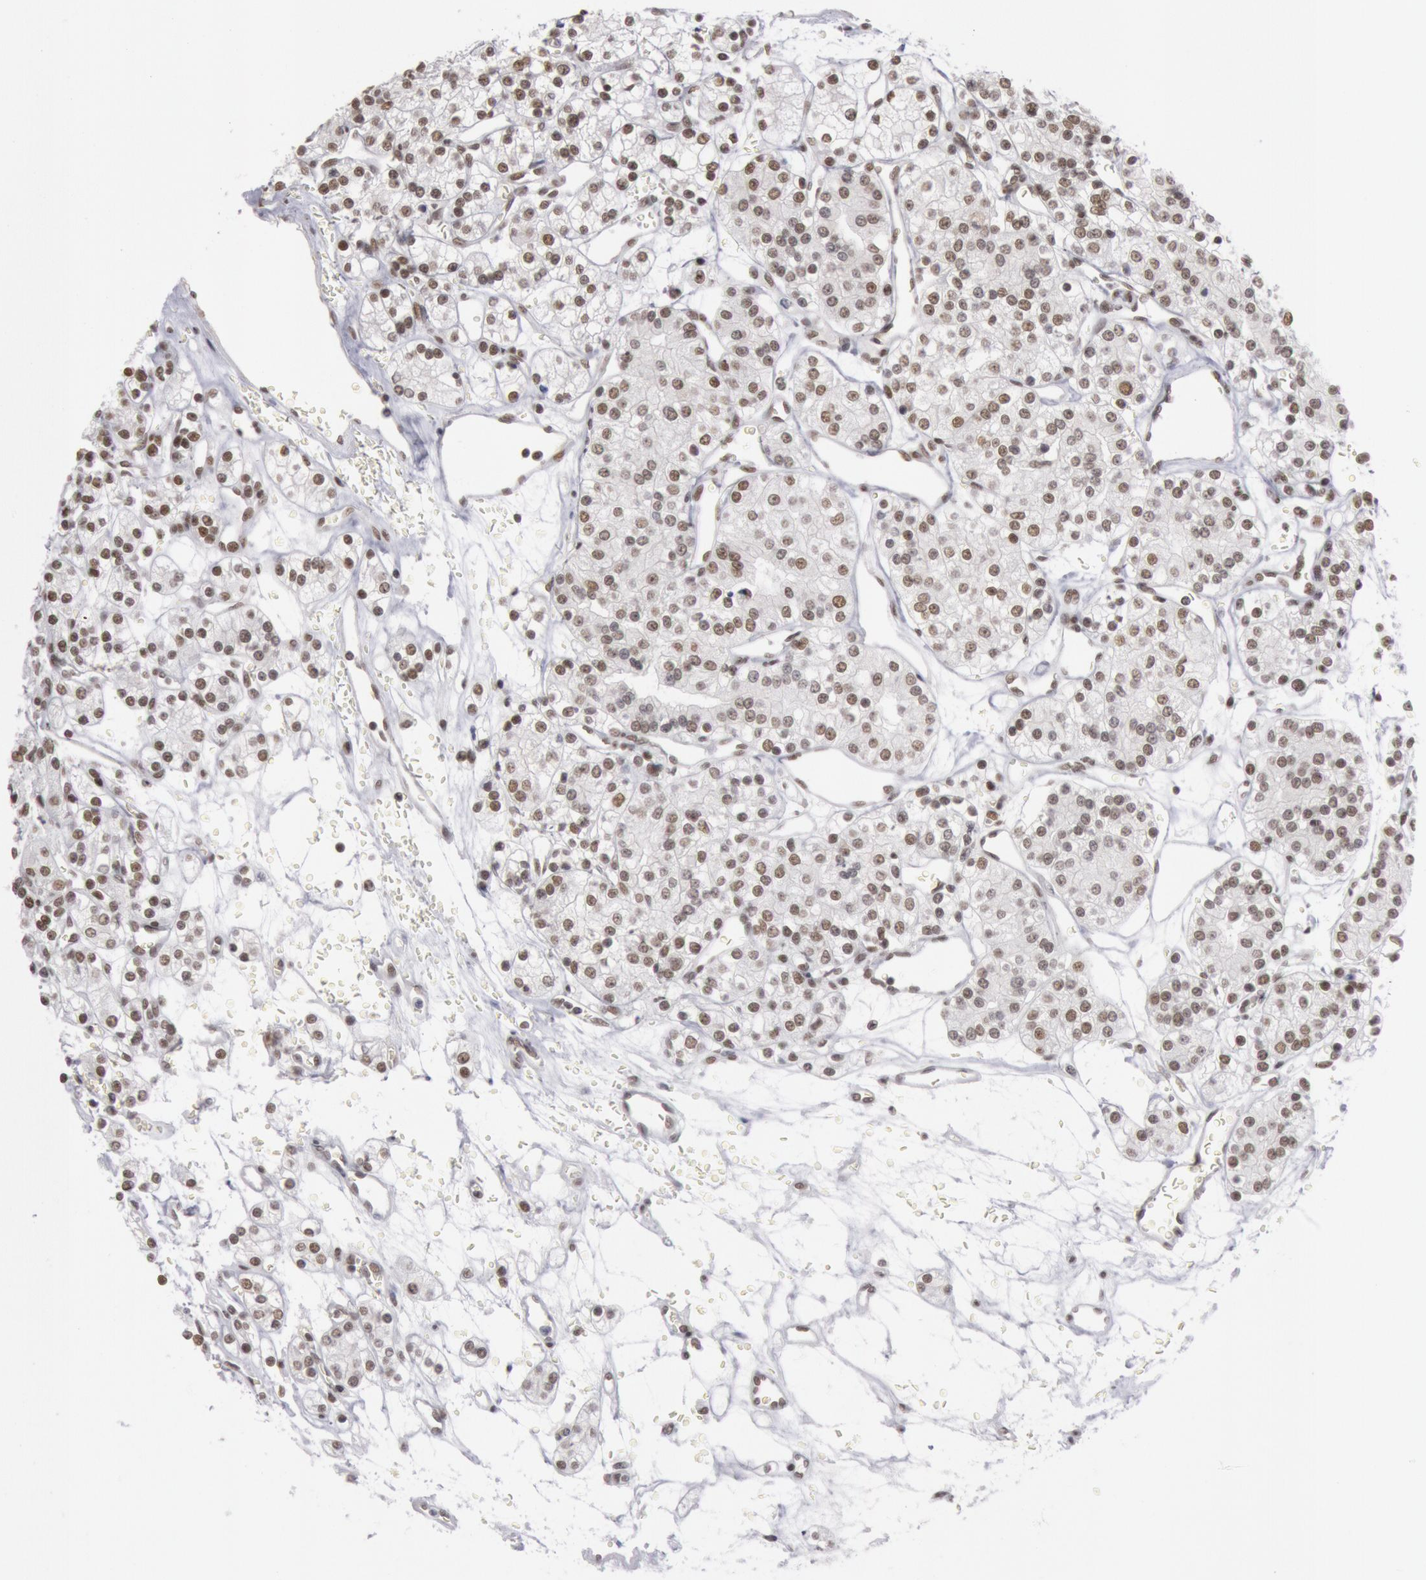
{"staining": {"intensity": "moderate", "quantity": "25%-75%", "location": "nuclear"}, "tissue": "renal cancer", "cell_type": "Tumor cells", "image_type": "cancer", "snomed": [{"axis": "morphology", "description": "Adenocarcinoma, NOS"}, {"axis": "topography", "description": "Kidney"}], "caption": "Immunohistochemistry (IHC) micrograph of human renal cancer stained for a protein (brown), which exhibits medium levels of moderate nuclear positivity in about 25%-75% of tumor cells.", "gene": "ESS2", "patient": {"sex": "female", "age": 62}}